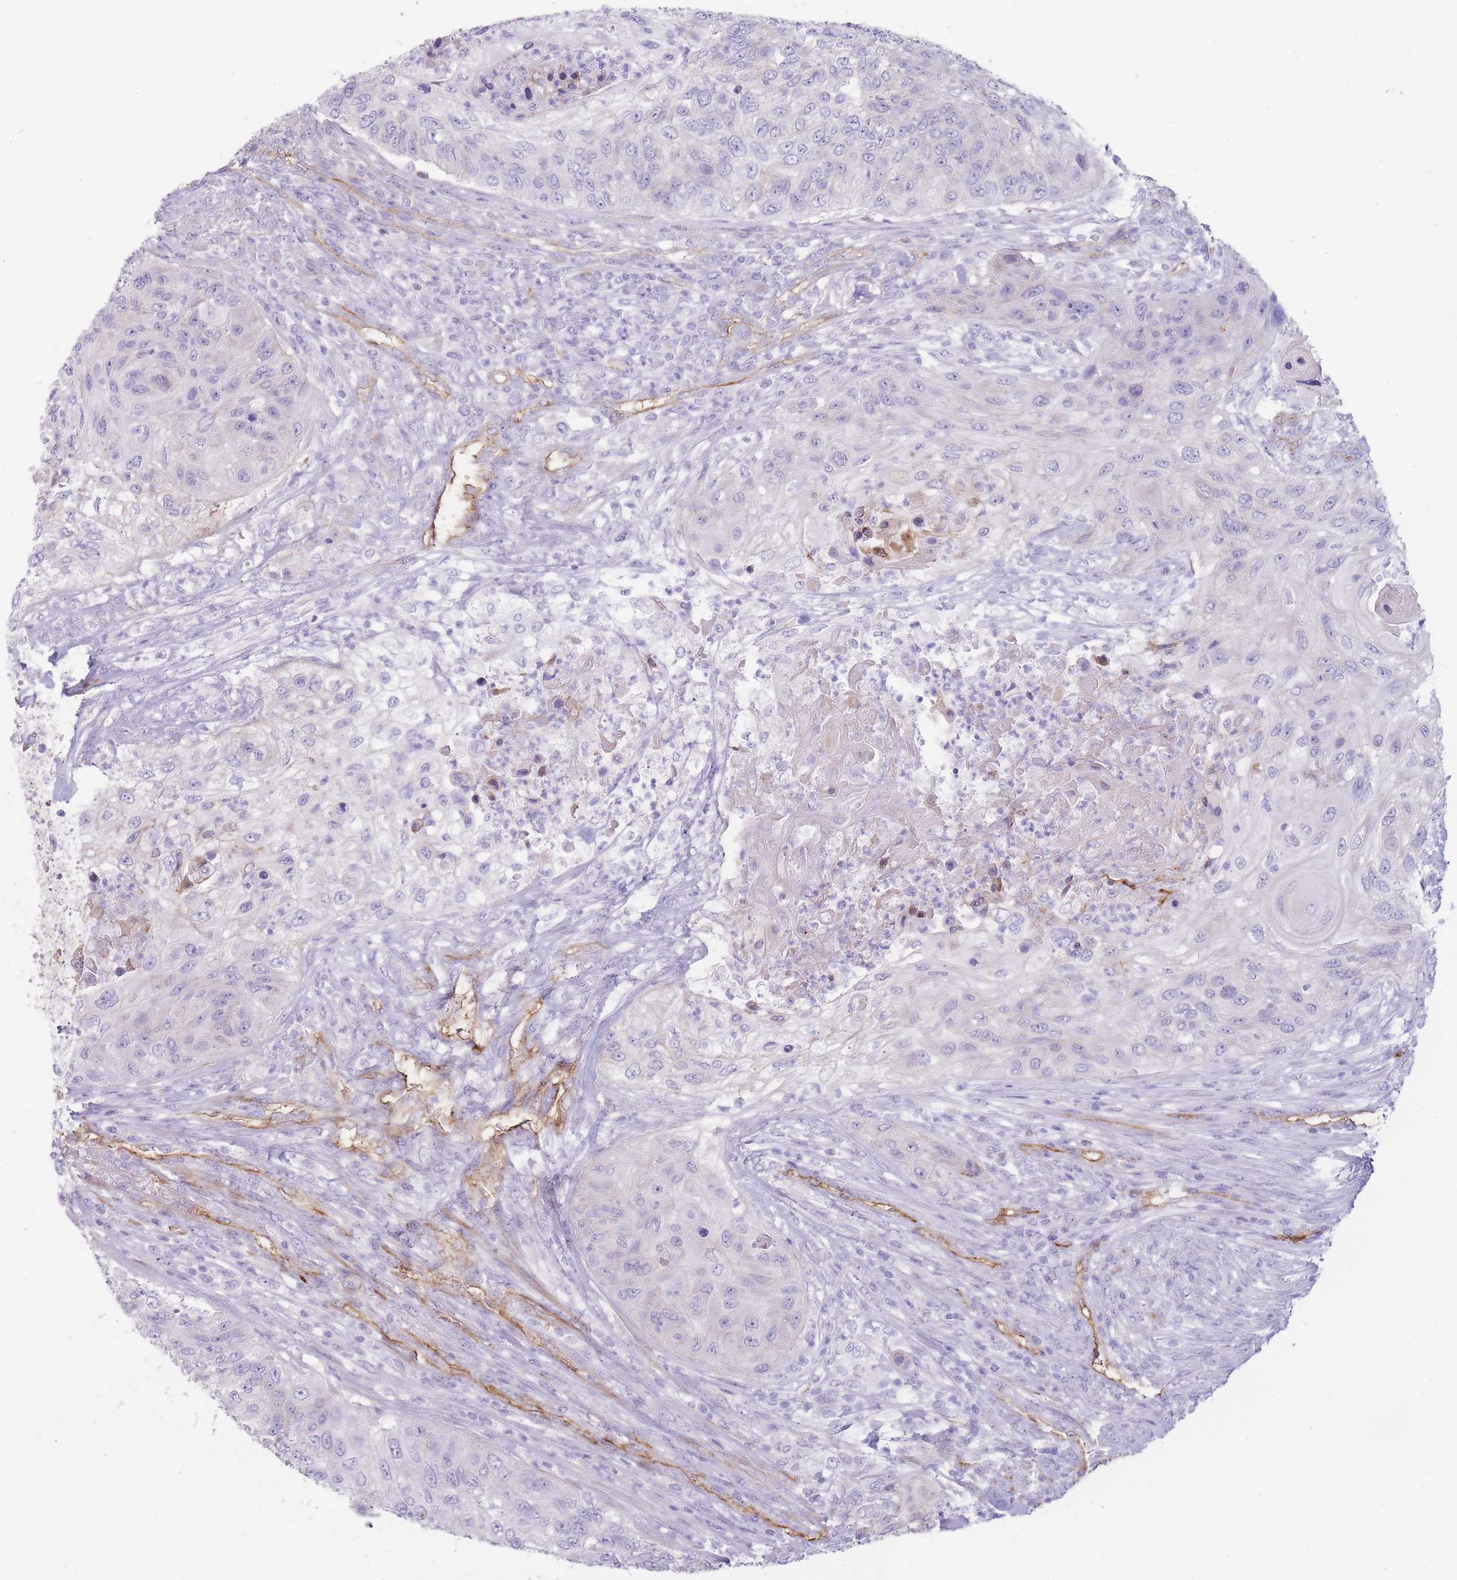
{"staining": {"intensity": "negative", "quantity": "none", "location": "none"}, "tissue": "urothelial cancer", "cell_type": "Tumor cells", "image_type": "cancer", "snomed": [{"axis": "morphology", "description": "Urothelial carcinoma, High grade"}, {"axis": "topography", "description": "Urinary bladder"}], "caption": "The micrograph demonstrates no staining of tumor cells in urothelial cancer.", "gene": "UTP14A", "patient": {"sex": "female", "age": 60}}